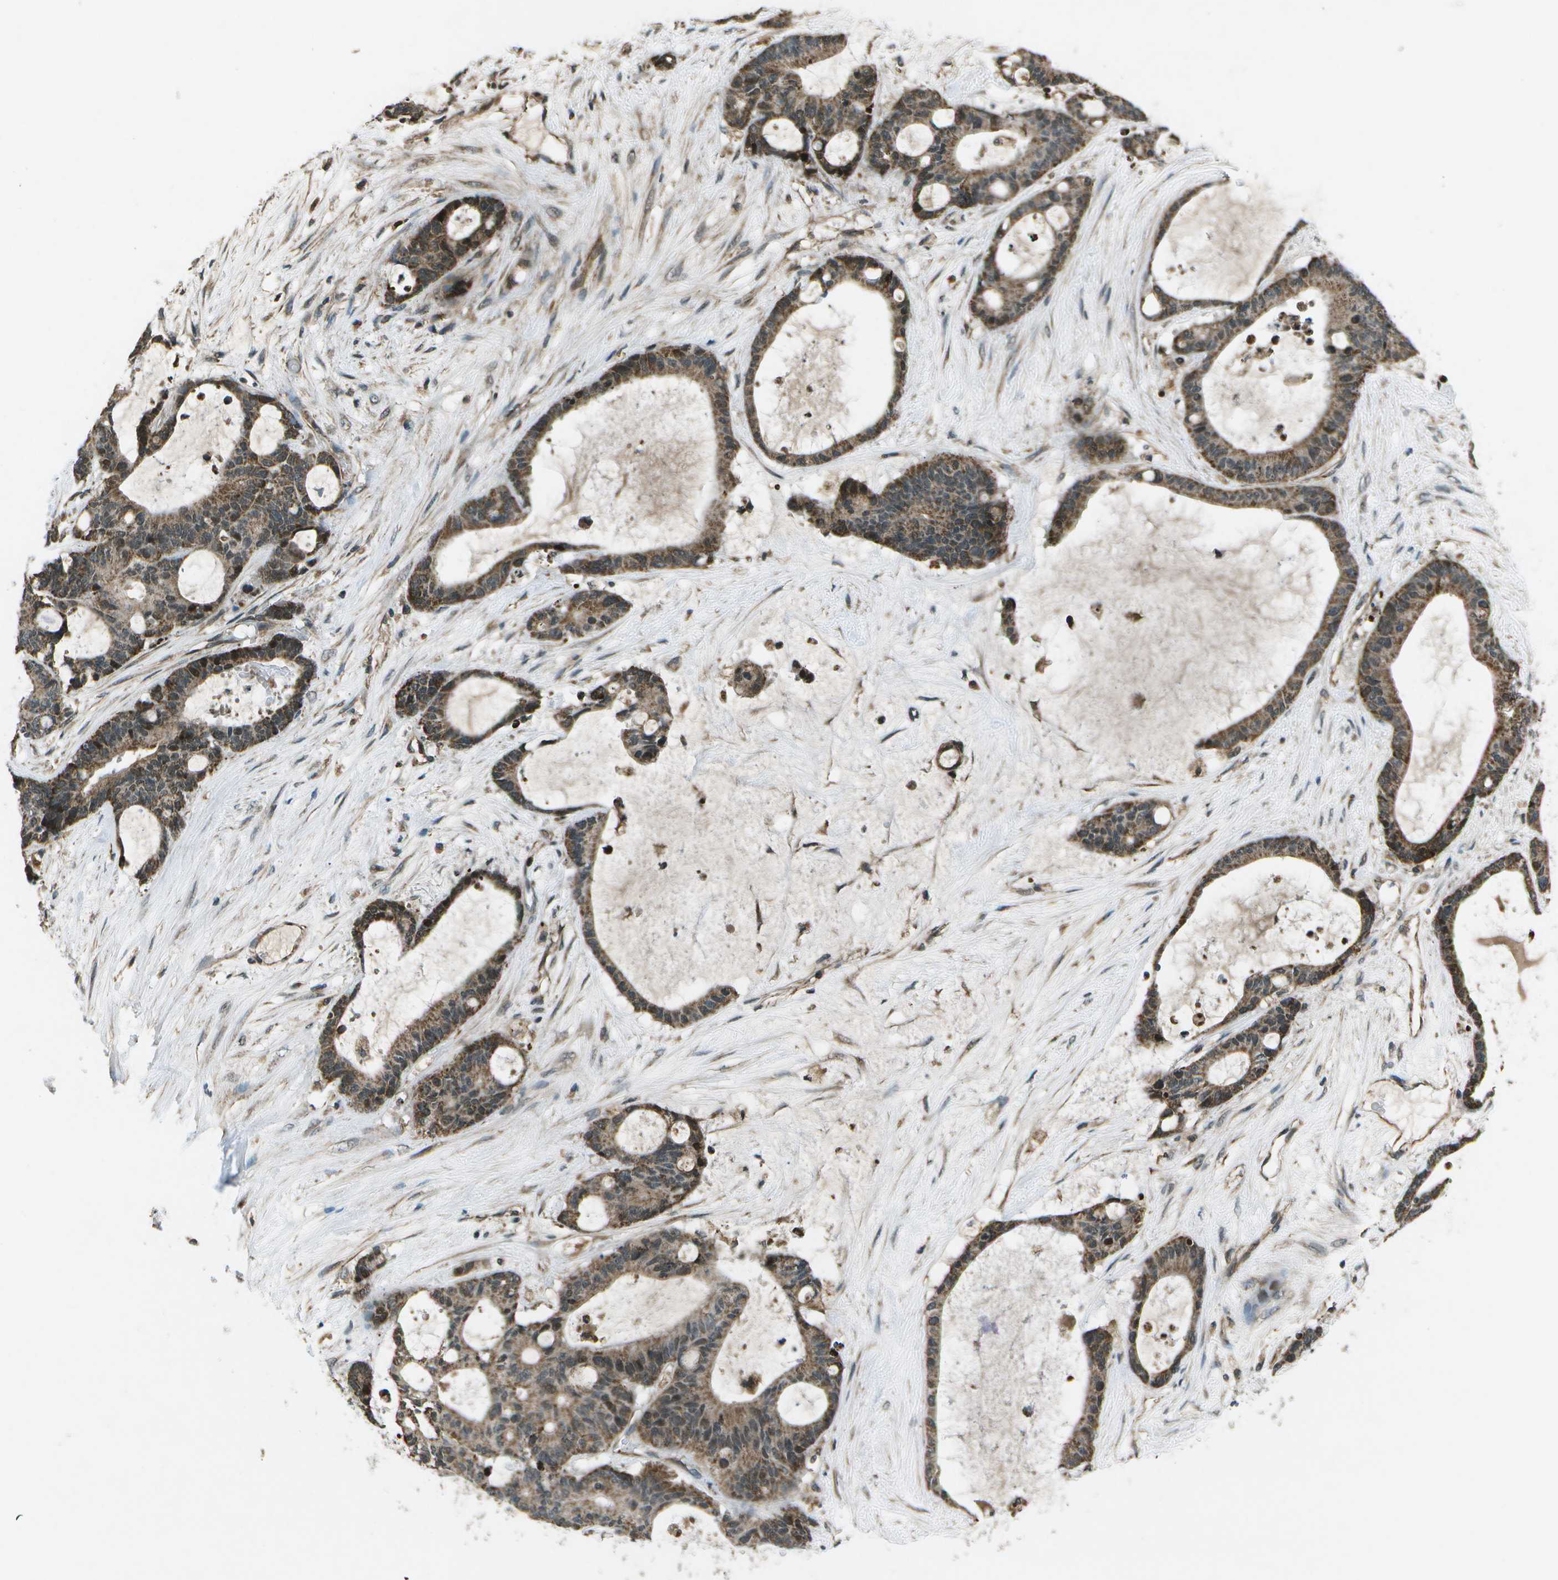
{"staining": {"intensity": "moderate", "quantity": ">75%", "location": "cytoplasmic/membranous"}, "tissue": "liver cancer", "cell_type": "Tumor cells", "image_type": "cancer", "snomed": [{"axis": "morphology", "description": "Cholangiocarcinoma"}, {"axis": "topography", "description": "Liver"}], "caption": "Cholangiocarcinoma (liver) was stained to show a protein in brown. There is medium levels of moderate cytoplasmic/membranous expression in approximately >75% of tumor cells.", "gene": "EIF2AK1", "patient": {"sex": "female", "age": 73}}